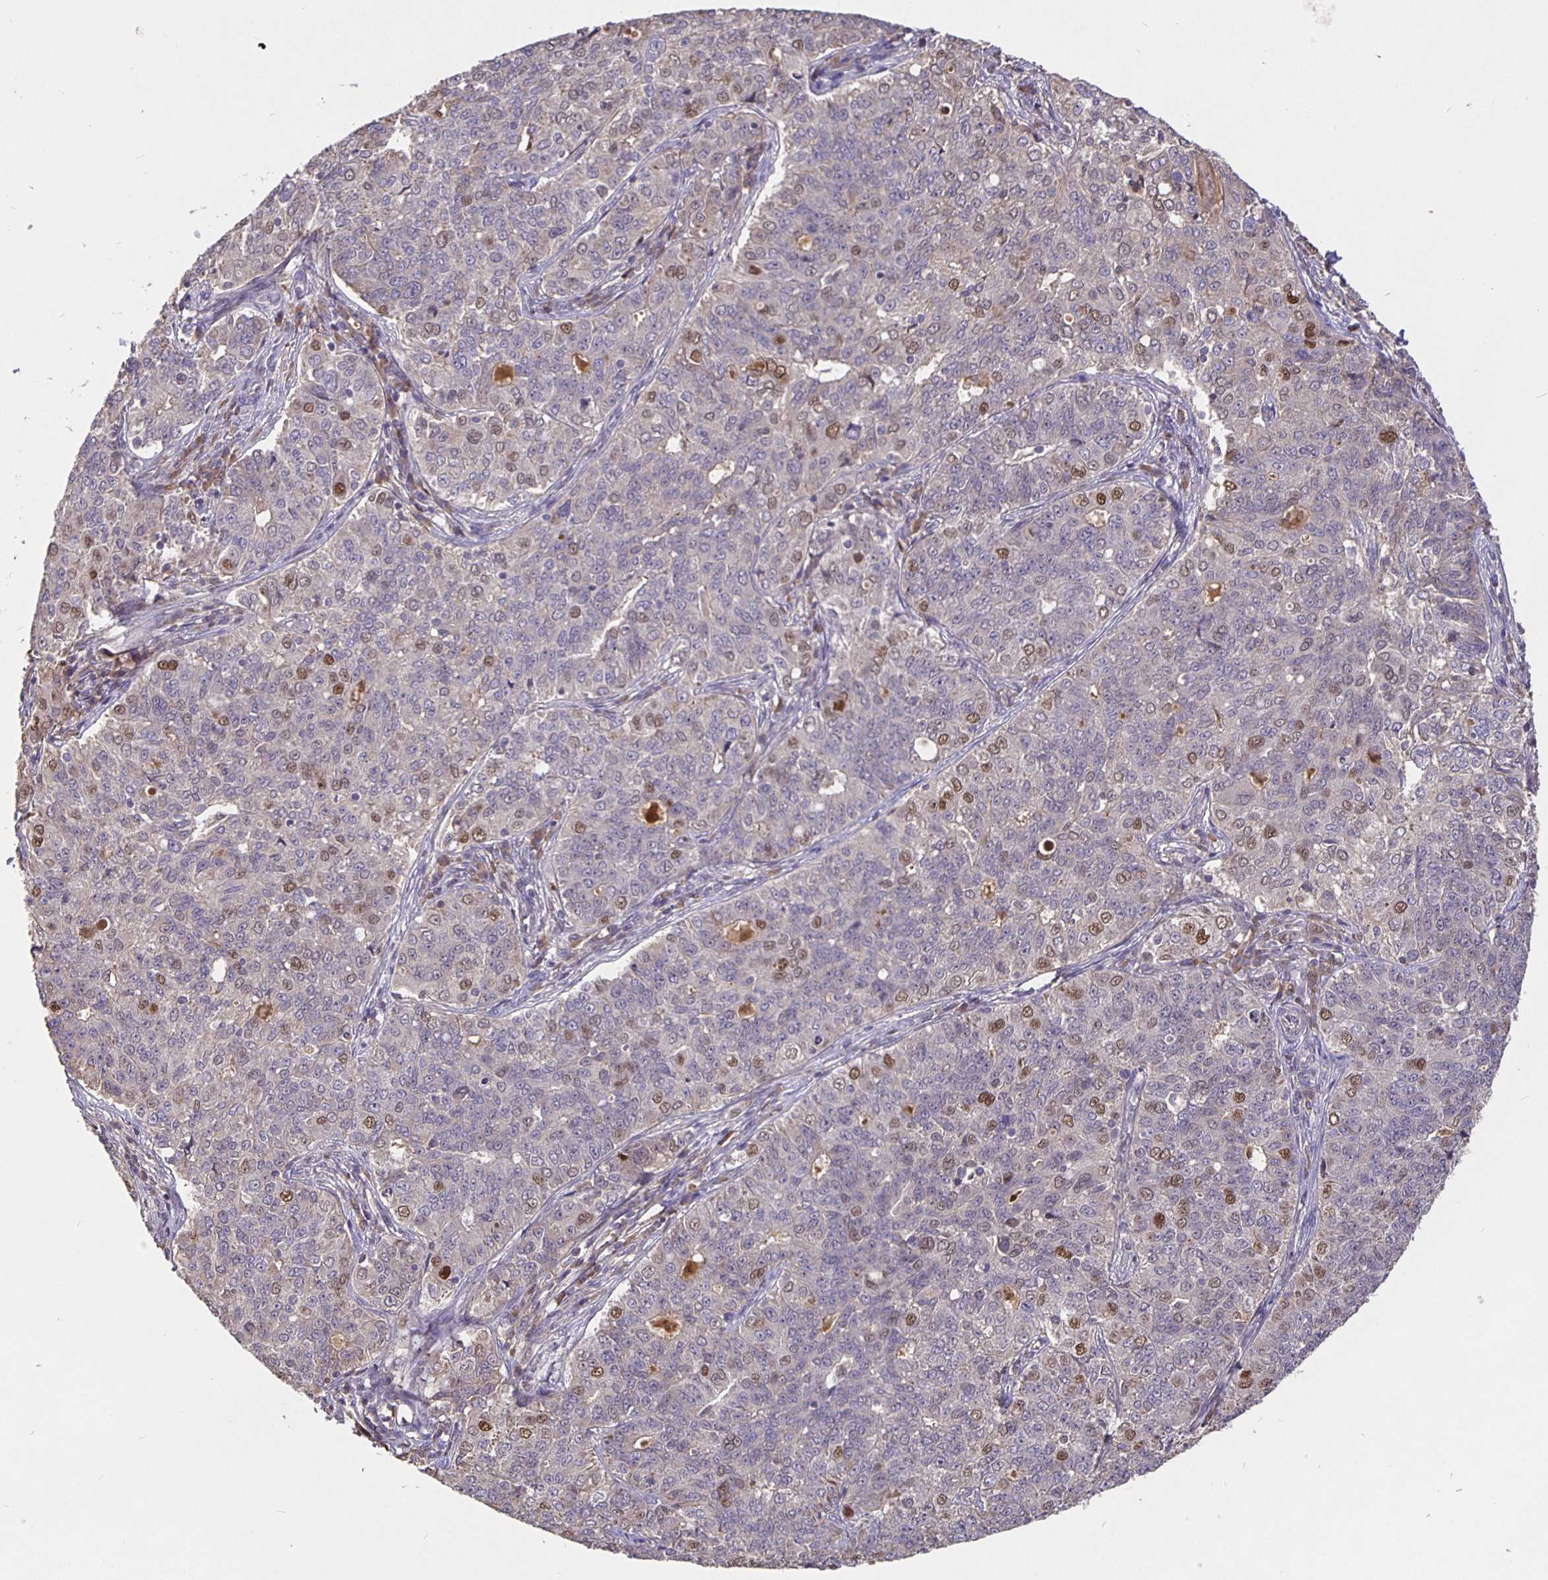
{"staining": {"intensity": "moderate", "quantity": "<25%", "location": "nuclear"}, "tissue": "endometrial cancer", "cell_type": "Tumor cells", "image_type": "cancer", "snomed": [{"axis": "morphology", "description": "Adenocarcinoma, NOS"}, {"axis": "topography", "description": "Endometrium"}], "caption": "This image reveals endometrial cancer stained with immunohistochemistry to label a protein in brown. The nuclear of tumor cells show moderate positivity for the protein. Nuclei are counter-stained blue.", "gene": "NOG", "patient": {"sex": "female", "age": 43}}